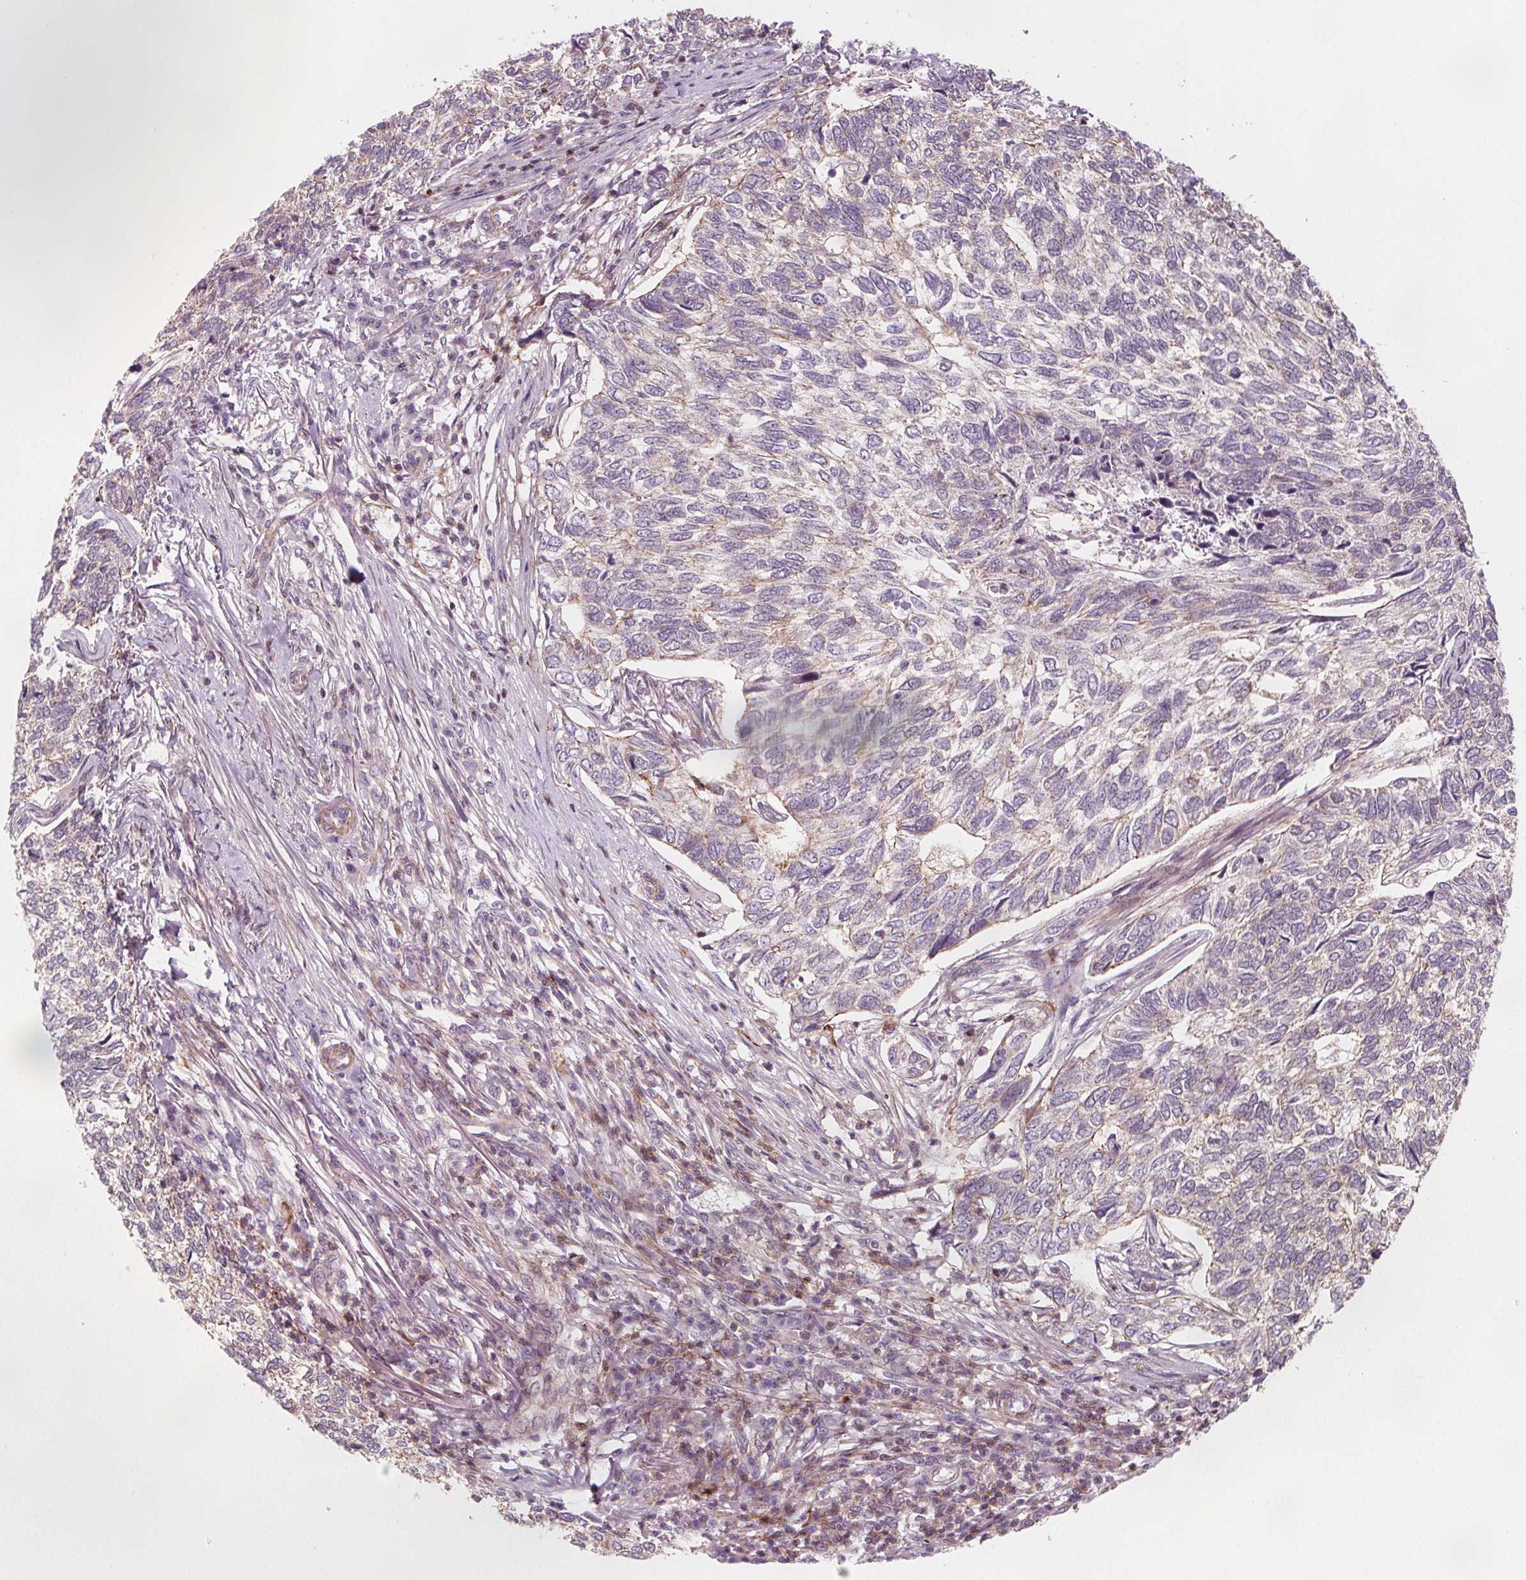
{"staining": {"intensity": "weak", "quantity": "<25%", "location": "cytoplasmic/membranous"}, "tissue": "skin cancer", "cell_type": "Tumor cells", "image_type": "cancer", "snomed": [{"axis": "morphology", "description": "Basal cell carcinoma"}, {"axis": "topography", "description": "Skin"}], "caption": "High magnification brightfield microscopy of skin basal cell carcinoma stained with DAB (3,3'-diaminobenzidine) (brown) and counterstained with hematoxylin (blue): tumor cells show no significant staining.", "gene": "ADAM33", "patient": {"sex": "female", "age": 65}}